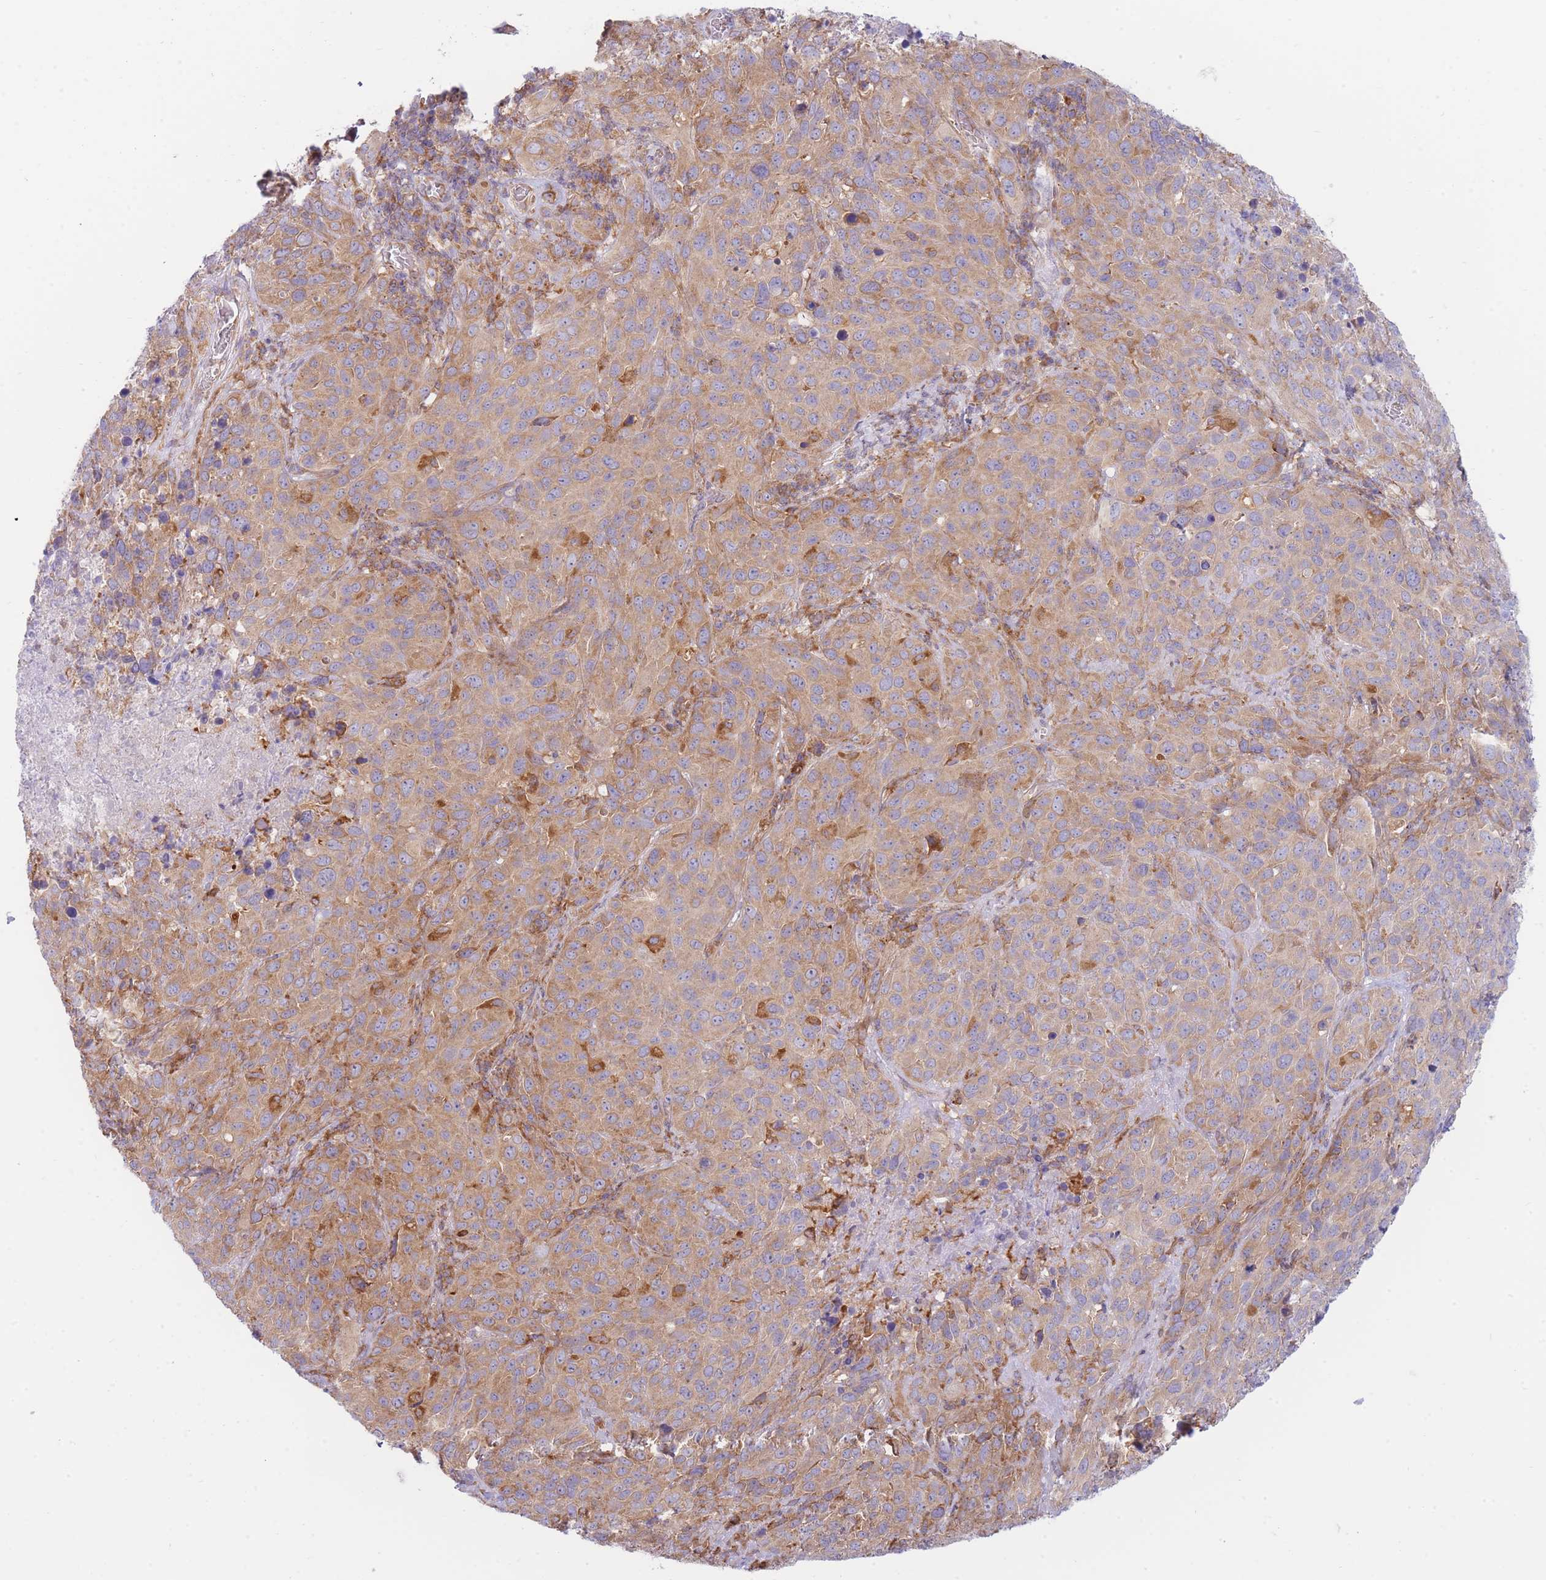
{"staining": {"intensity": "moderate", "quantity": ">75%", "location": "cytoplasmic/membranous"}, "tissue": "cervical cancer", "cell_type": "Tumor cells", "image_type": "cancer", "snomed": [{"axis": "morphology", "description": "Squamous cell carcinoma, NOS"}, {"axis": "topography", "description": "Cervix"}], "caption": "A high-resolution image shows IHC staining of cervical cancer, which demonstrates moderate cytoplasmic/membranous positivity in approximately >75% of tumor cells.", "gene": "SH2B2", "patient": {"sex": "female", "age": 51}}